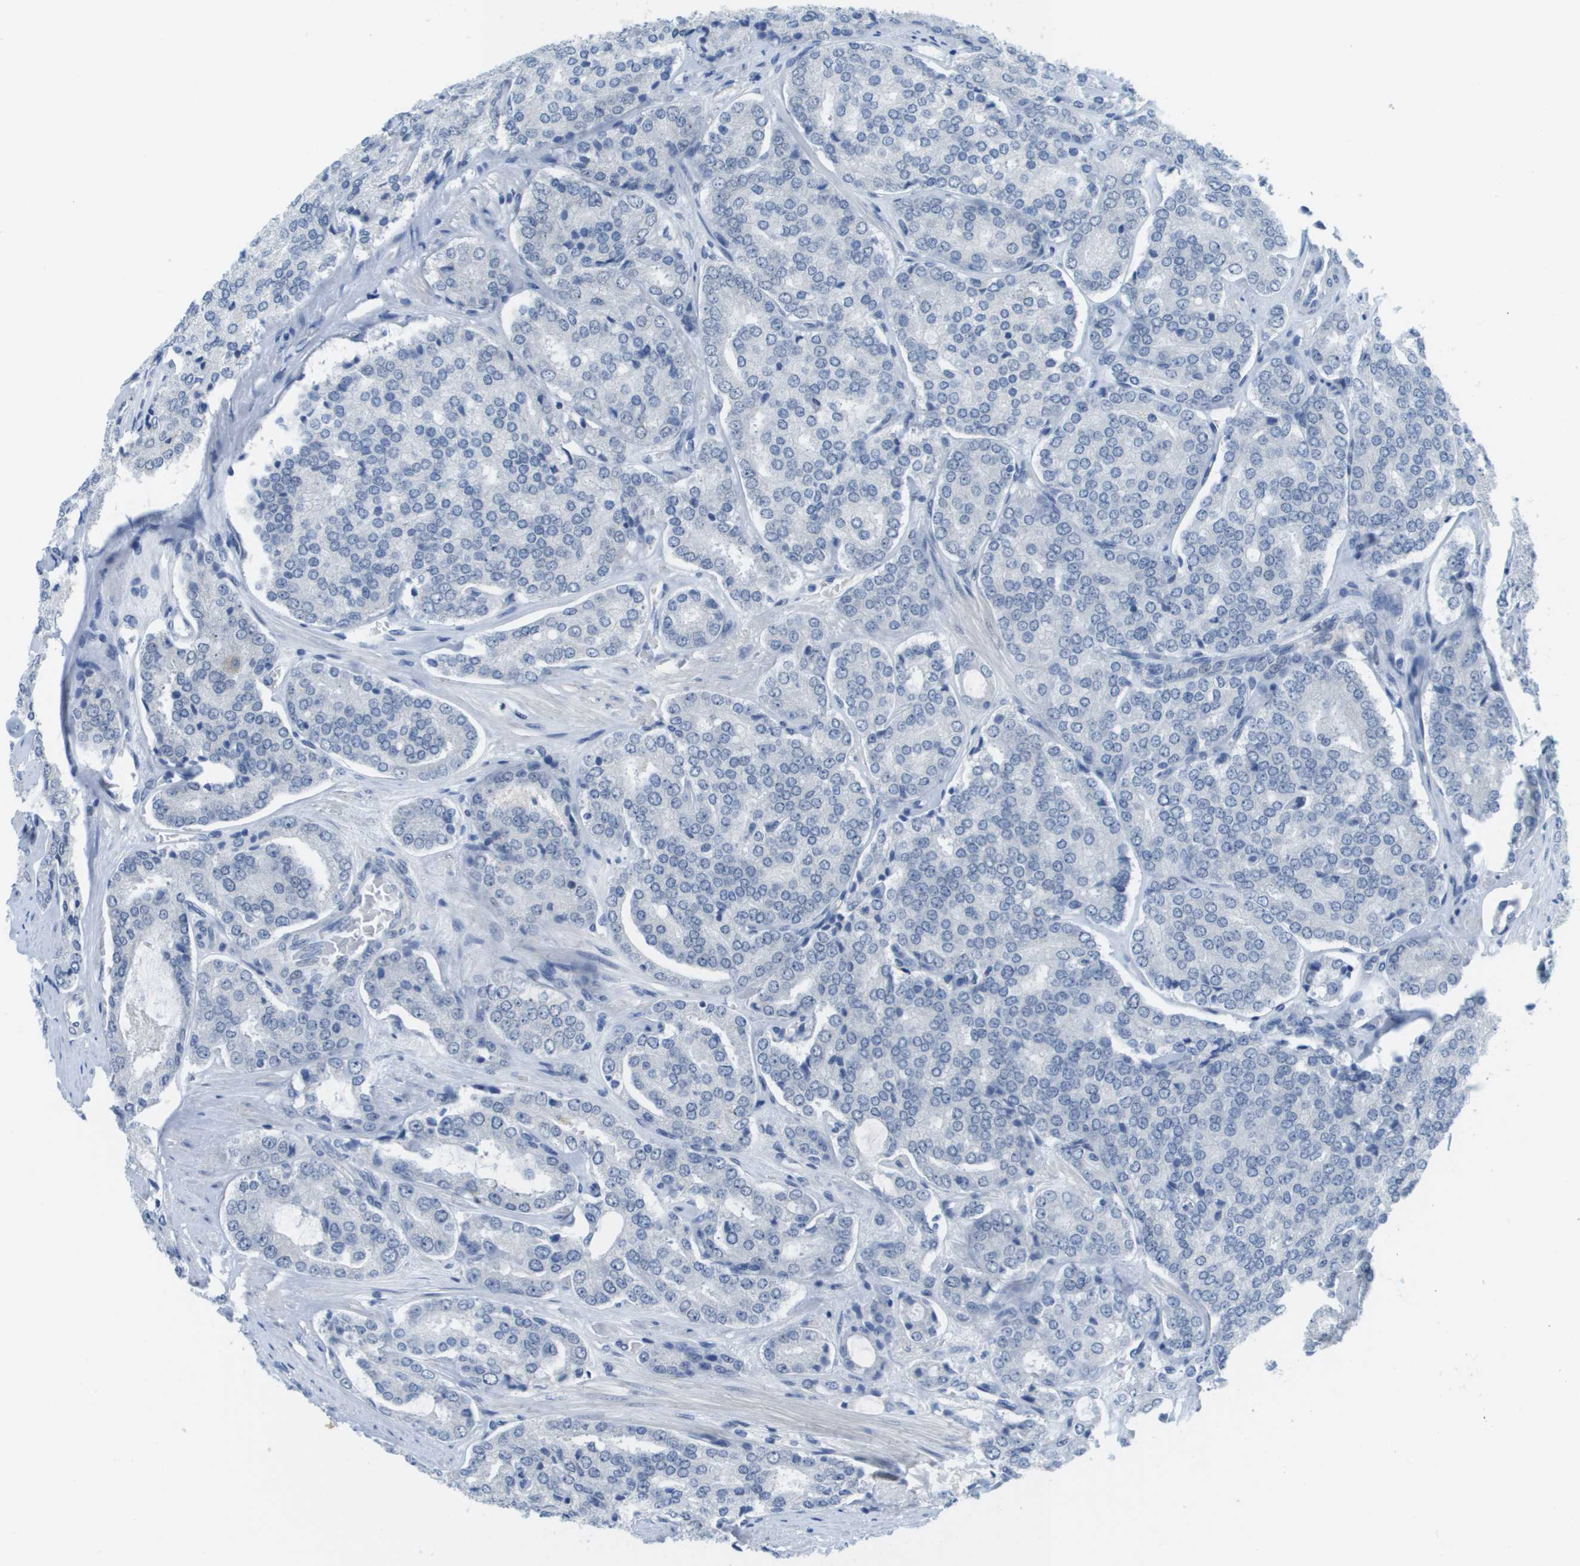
{"staining": {"intensity": "negative", "quantity": "none", "location": "none"}, "tissue": "prostate cancer", "cell_type": "Tumor cells", "image_type": "cancer", "snomed": [{"axis": "morphology", "description": "Adenocarcinoma, High grade"}, {"axis": "topography", "description": "Prostate"}], "caption": "IHC of human prostate cancer (high-grade adenocarcinoma) shows no expression in tumor cells.", "gene": "ARID1B", "patient": {"sex": "male", "age": 65}}